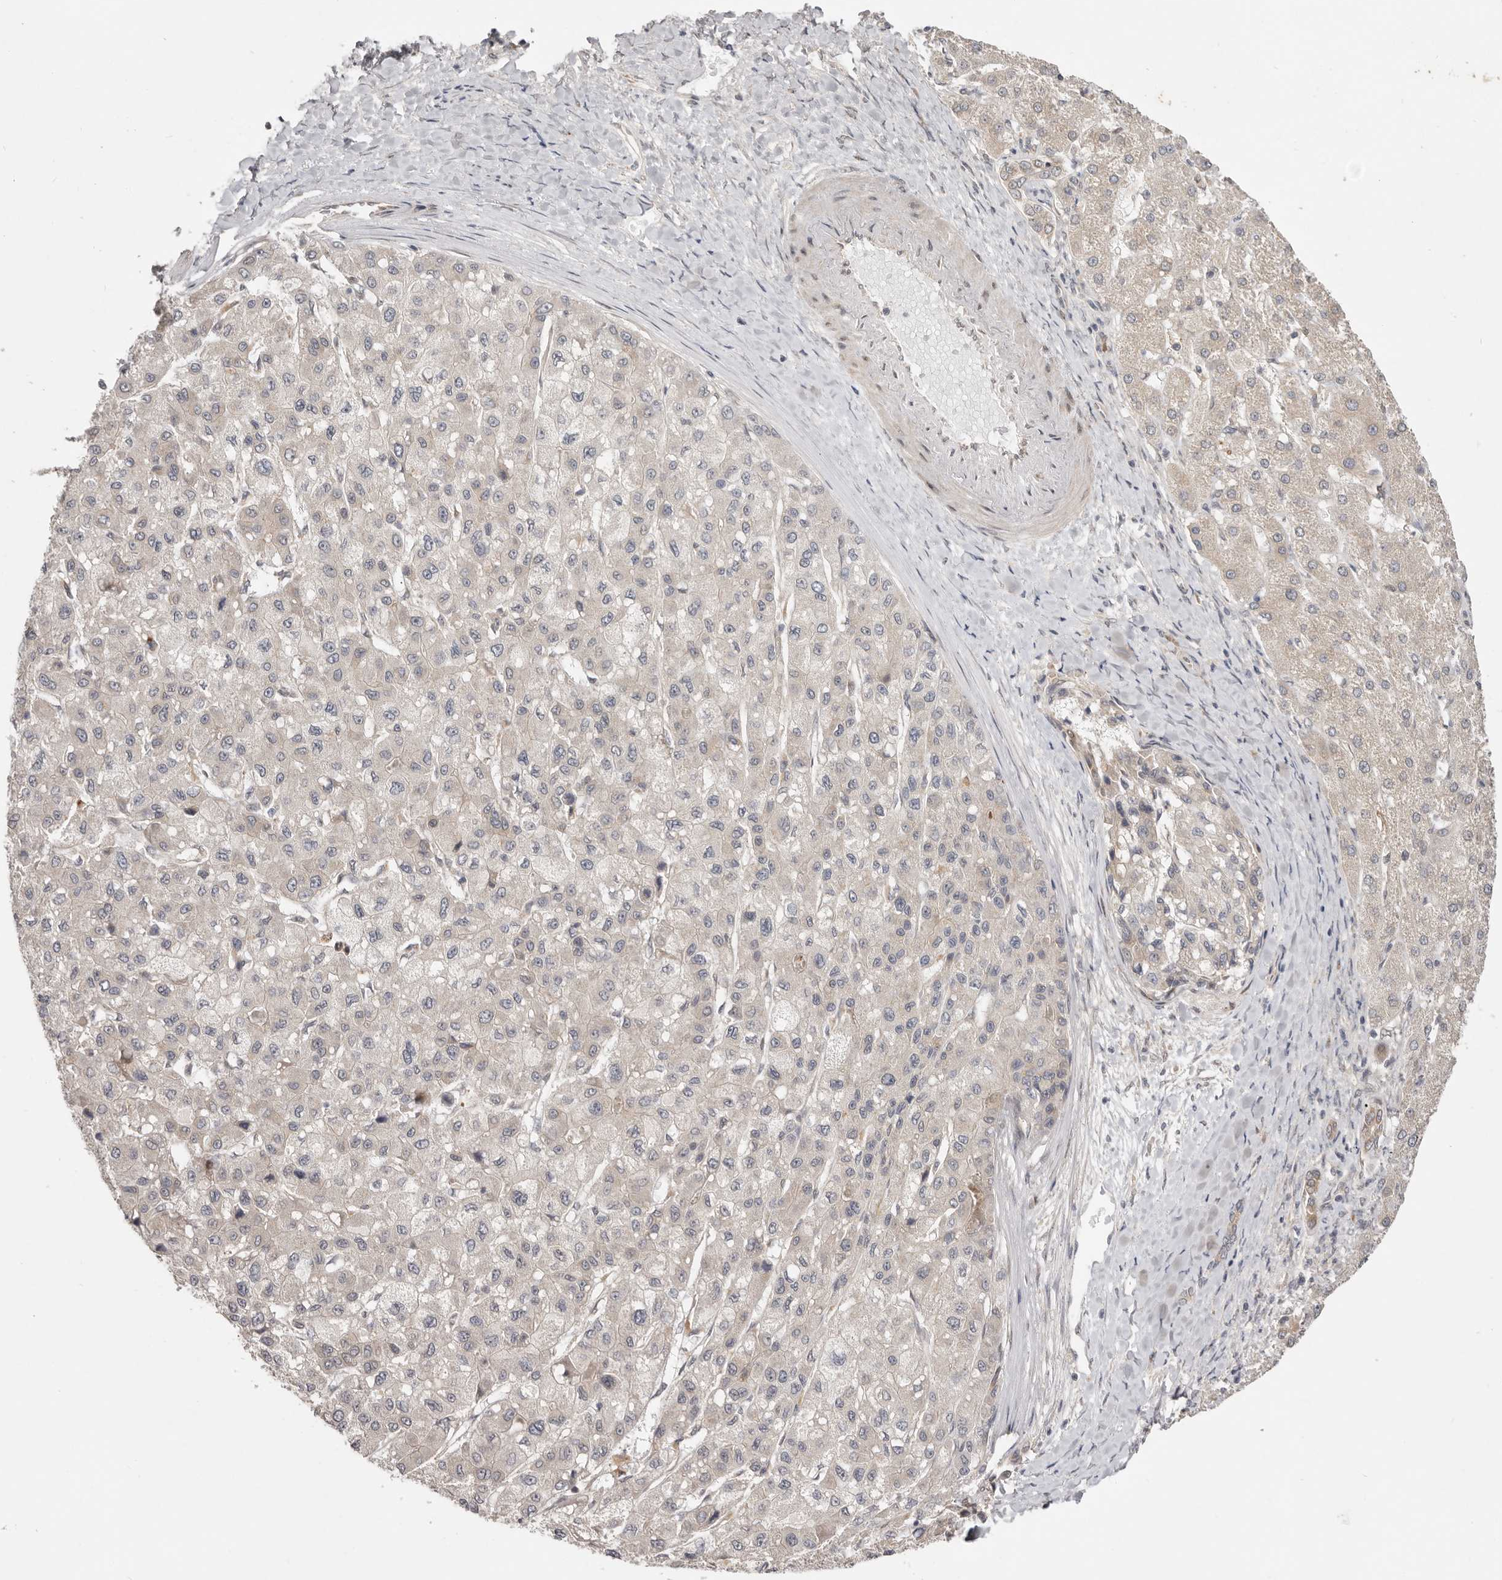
{"staining": {"intensity": "negative", "quantity": "none", "location": "none"}, "tissue": "liver cancer", "cell_type": "Tumor cells", "image_type": "cancer", "snomed": [{"axis": "morphology", "description": "Carcinoma, Hepatocellular, NOS"}, {"axis": "topography", "description": "Liver"}], "caption": "Tumor cells show no significant protein staining in hepatocellular carcinoma (liver).", "gene": "NSUN4", "patient": {"sex": "male", "age": 80}}